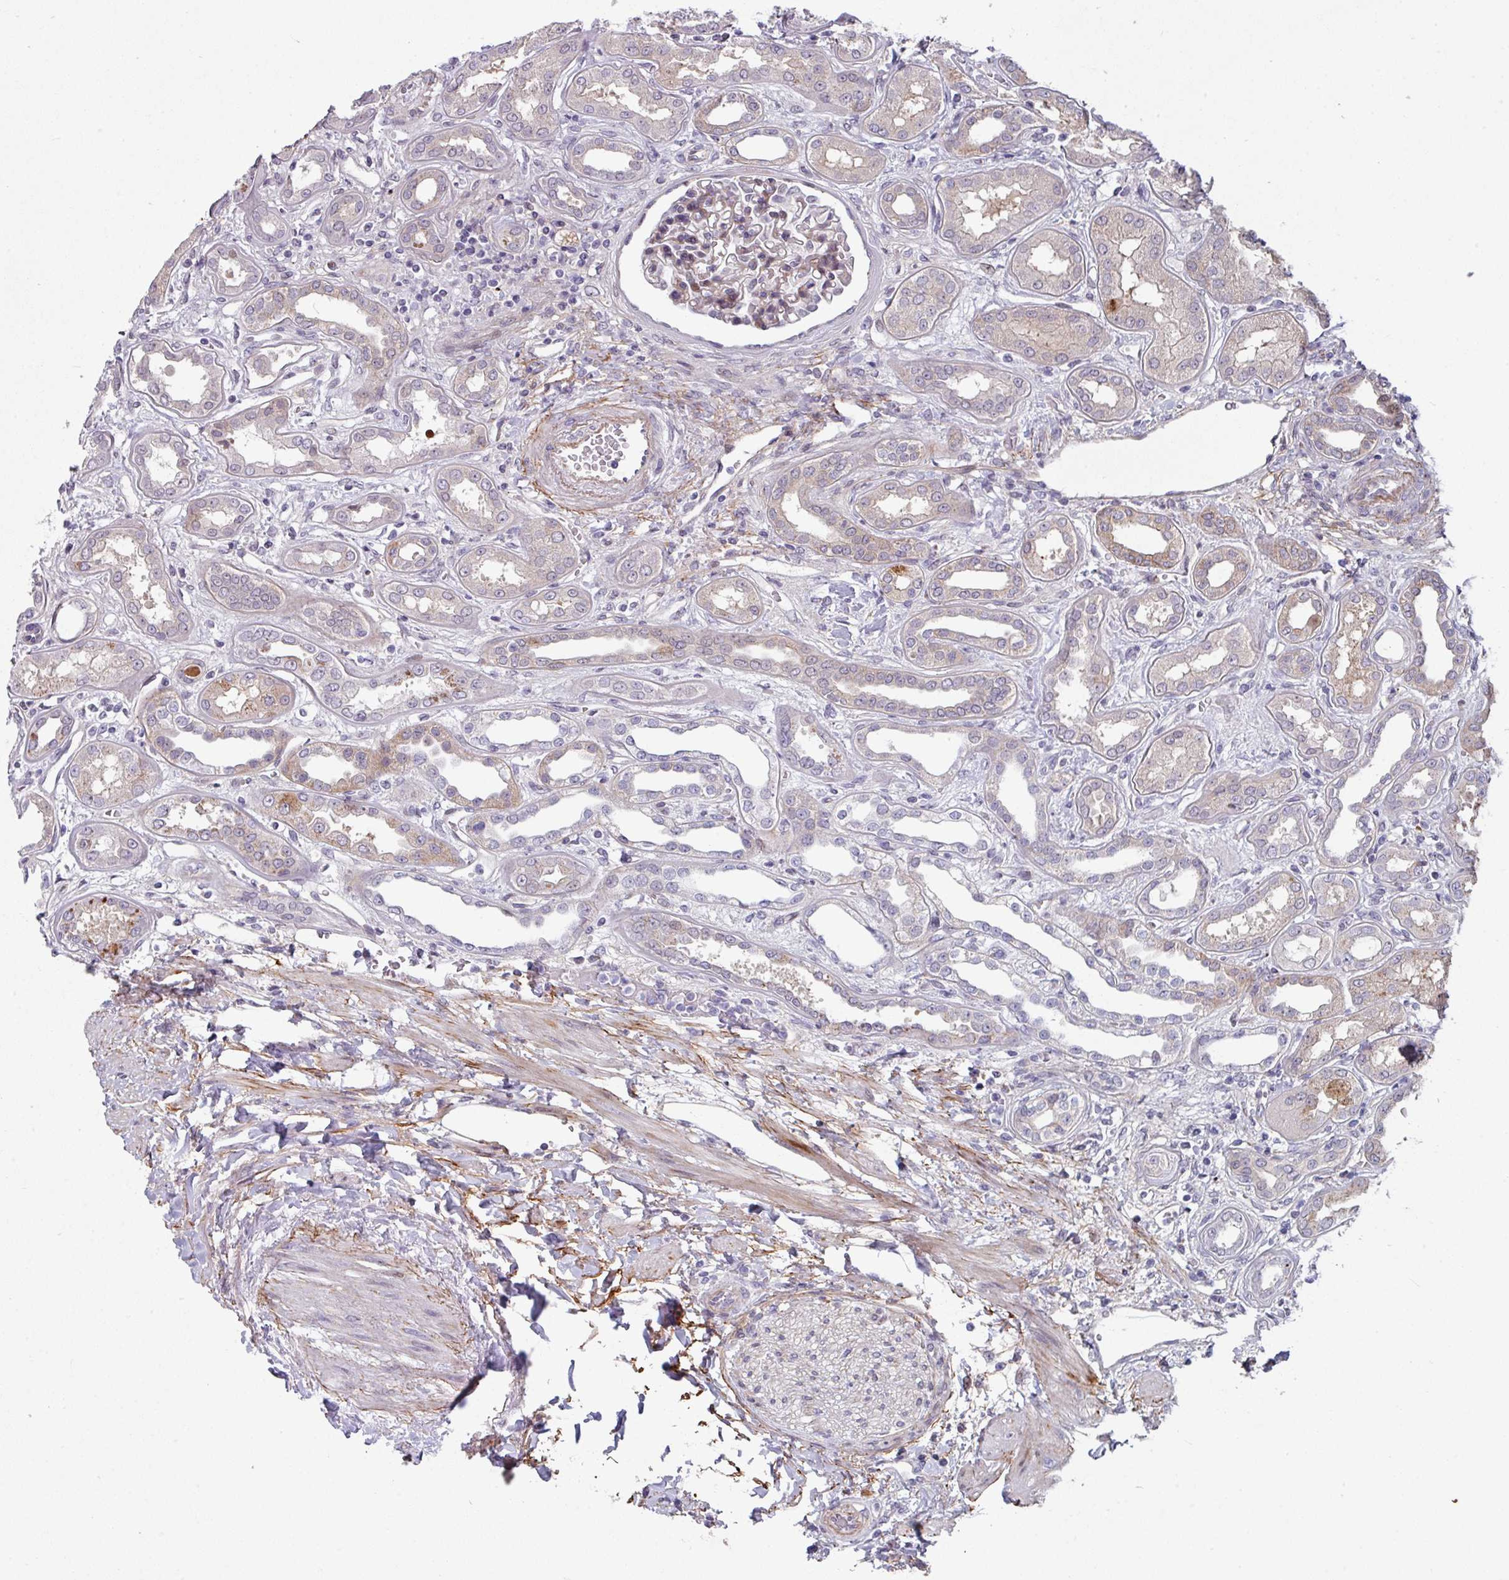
{"staining": {"intensity": "weak", "quantity": "<25%", "location": "cytoplasmic/membranous"}, "tissue": "kidney", "cell_type": "Cells in glomeruli", "image_type": "normal", "snomed": [{"axis": "morphology", "description": "Normal tissue, NOS"}, {"axis": "topography", "description": "Kidney"}], "caption": "Protein analysis of benign kidney displays no significant staining in cells in glomeruli. Brightfield microscopy of IHC stained with DAB (brown) and hematoxylin (blue), captured at high magnification.", "gene": "C2orf16", "patient": {"sex": "male", "age": 59}}